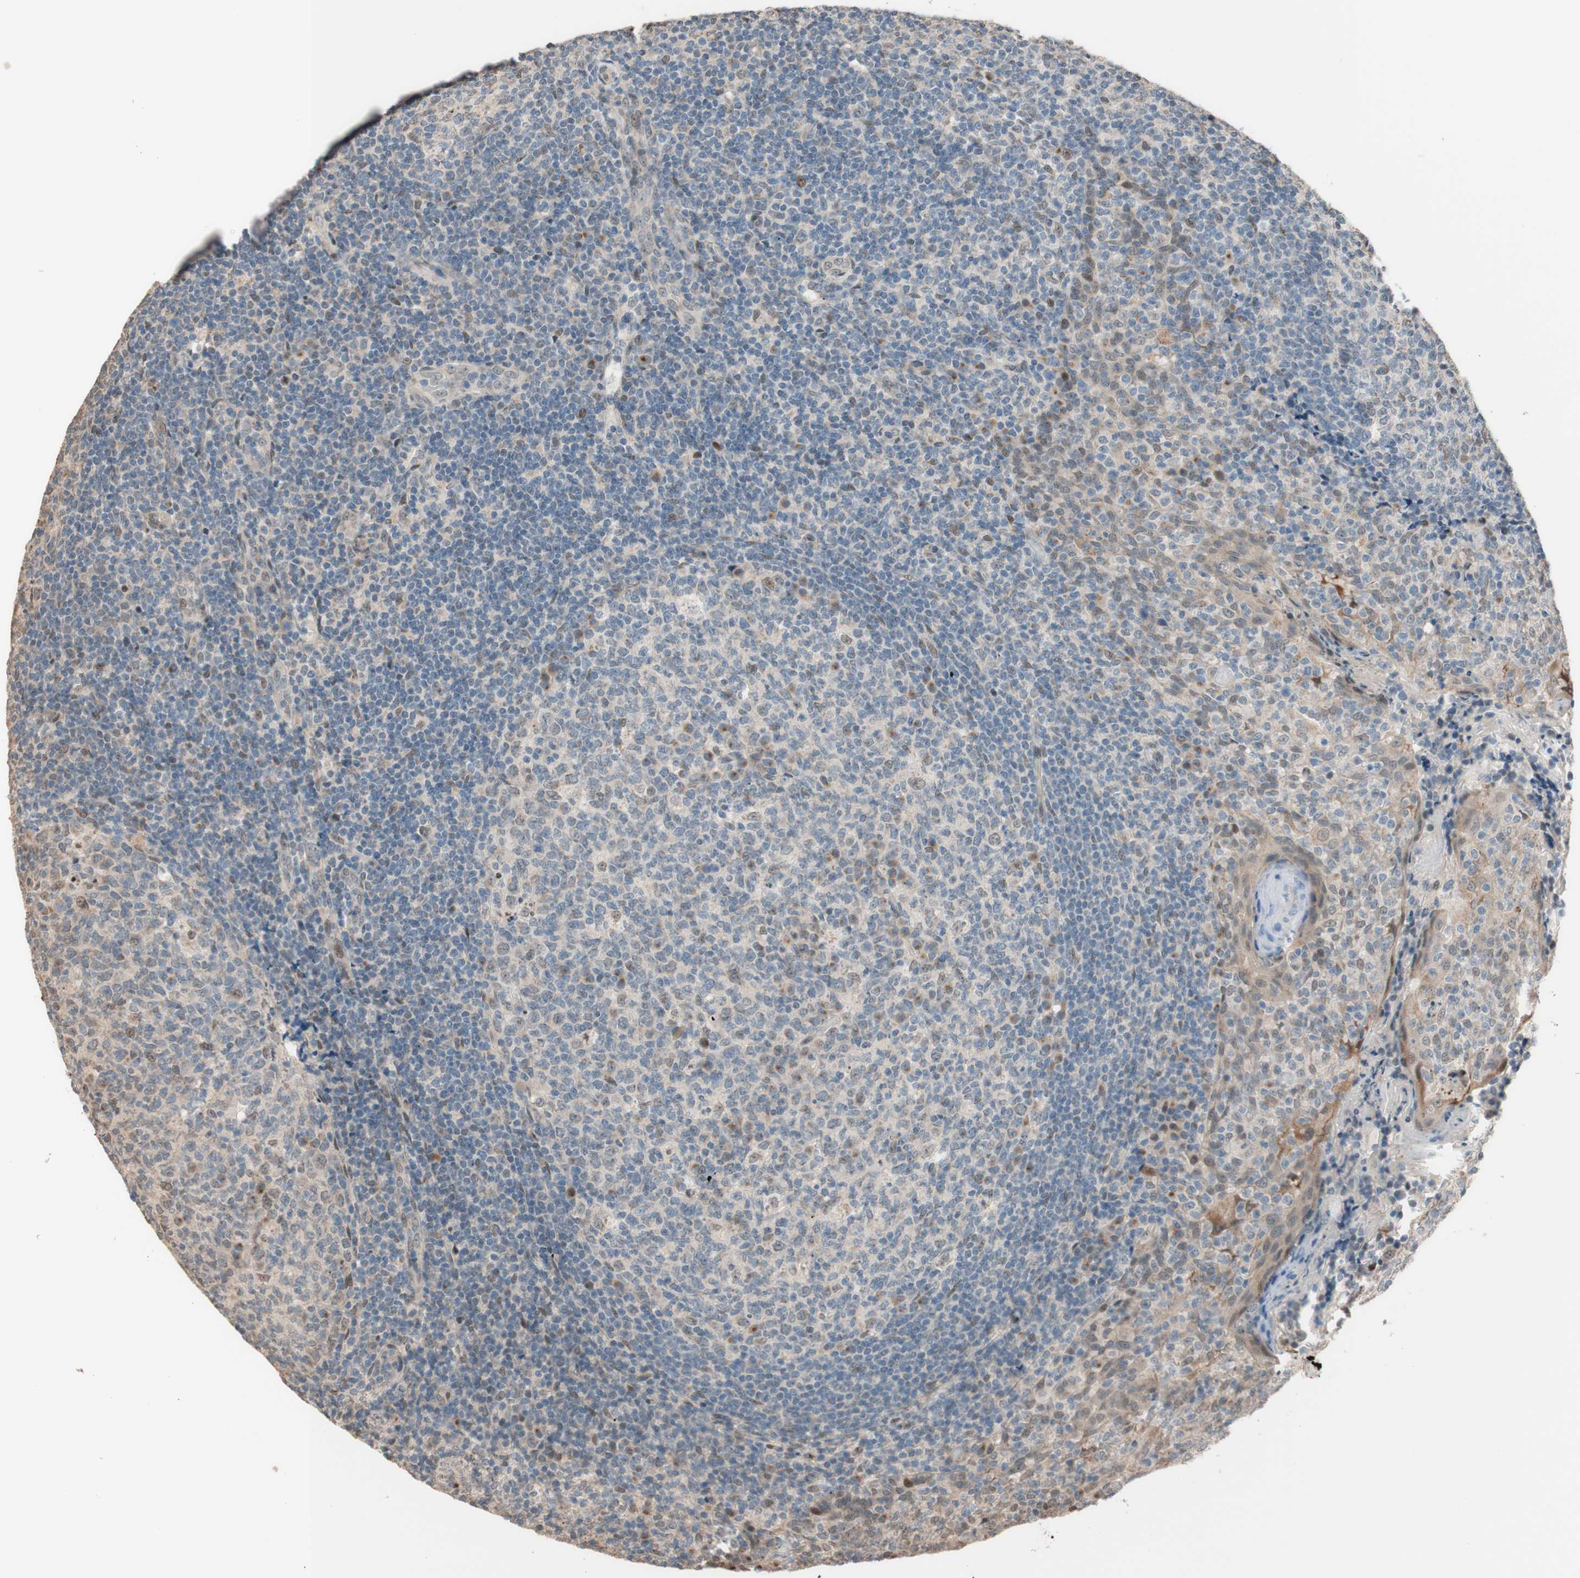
{"staining": {"intensity": "weak", "quantity": "<25%", "location": "cytoplasmic/membranous"}, "tissue": "tonsil", "cell_type": "Germinal center cells", "image_type": "normal", "snomed": [{"axis": "morphology", "description": "Normal tissue, NOS"}, {"axis": "topography", "description": "Tonsil"}], "caption": "DAB immunohistochemical staining of benign human tonsil demonstrates no significant staining in germinal center cells.", "gene": "CCNC", "patient": {"sex": "female", "age": 19}}